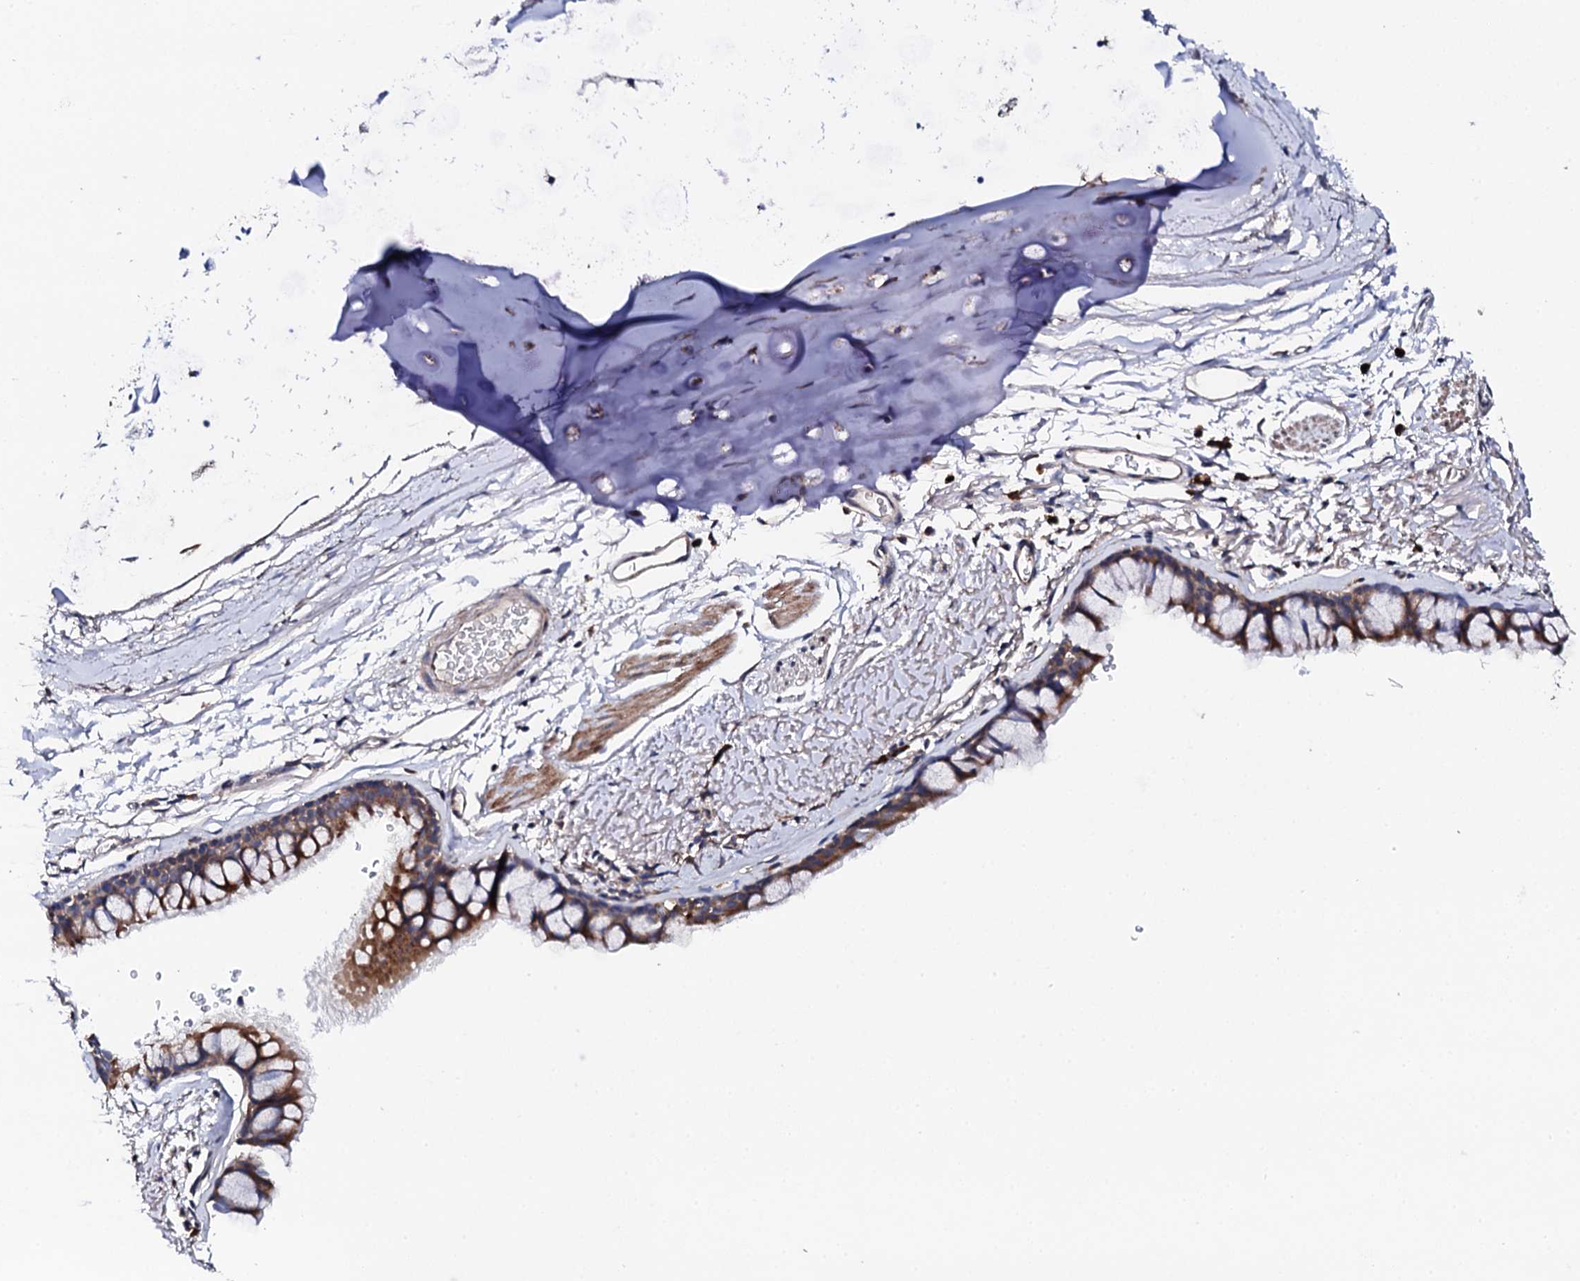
{"staining": {"intensity": "moderate", "quantity": ">75%", "location": "cytoplasmic/membranous"}, "tissue": "bronchus", "cell_type": "Respiratory epithelial cells", "image_type": "normal", "snomed": [{"axis": "morphology", "description": "Normal tissue, NOS"}, {"axis": "topography", "description": "Bronchus"}], "caption": "Brown immunohistochemical staining in benign human bronchus shows moderate cytoplasmic/membranous staining in about >75% of respiratory epithelial cells.", "gene": "LIPT2", "patient": {"sex": "male", "age": 65}}